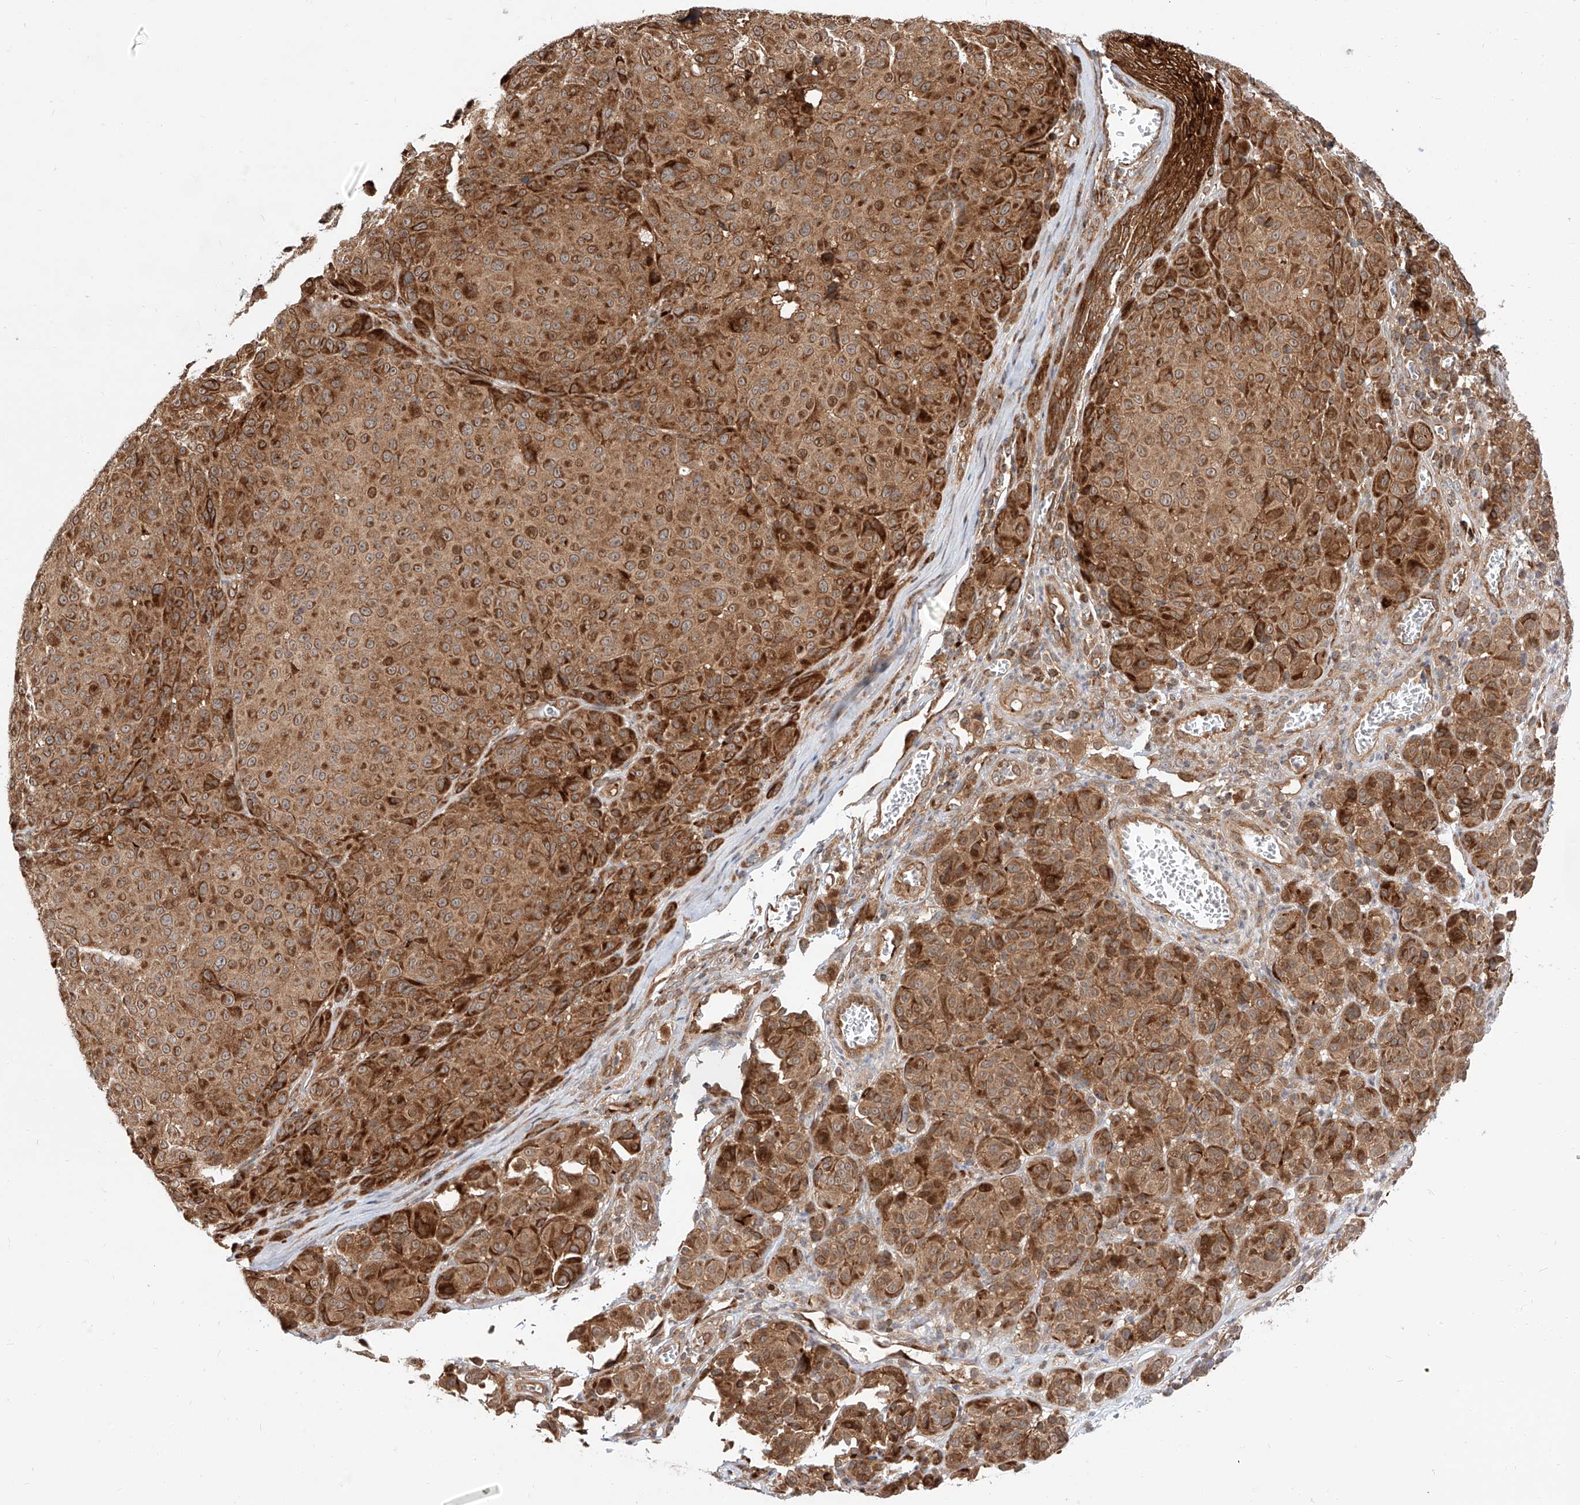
{"staining": {"intensity": "moderate", "quantity": ">75%", "location": "cytoplasmic/membranous"}, "tissue": "melanoma", "cell_type": "Tumor cells", "image_type": "cancer", "snomed": [{"axis": "morphology", "description": "Malignant melanoma, NOS"}, {"axis": "topography", "description": "Skin"}], "caption": "IHC of melanoma shows medium levels of moderate cytoplasmic/membranous expression in approximately >75% of tumor cells. Using DAB (brown) and hematoxylin (blue) stains, captured at high magnification using brightfield microscopy.", "gene": "ISCA2", "patient": {"sex": "male", "age": 73}}